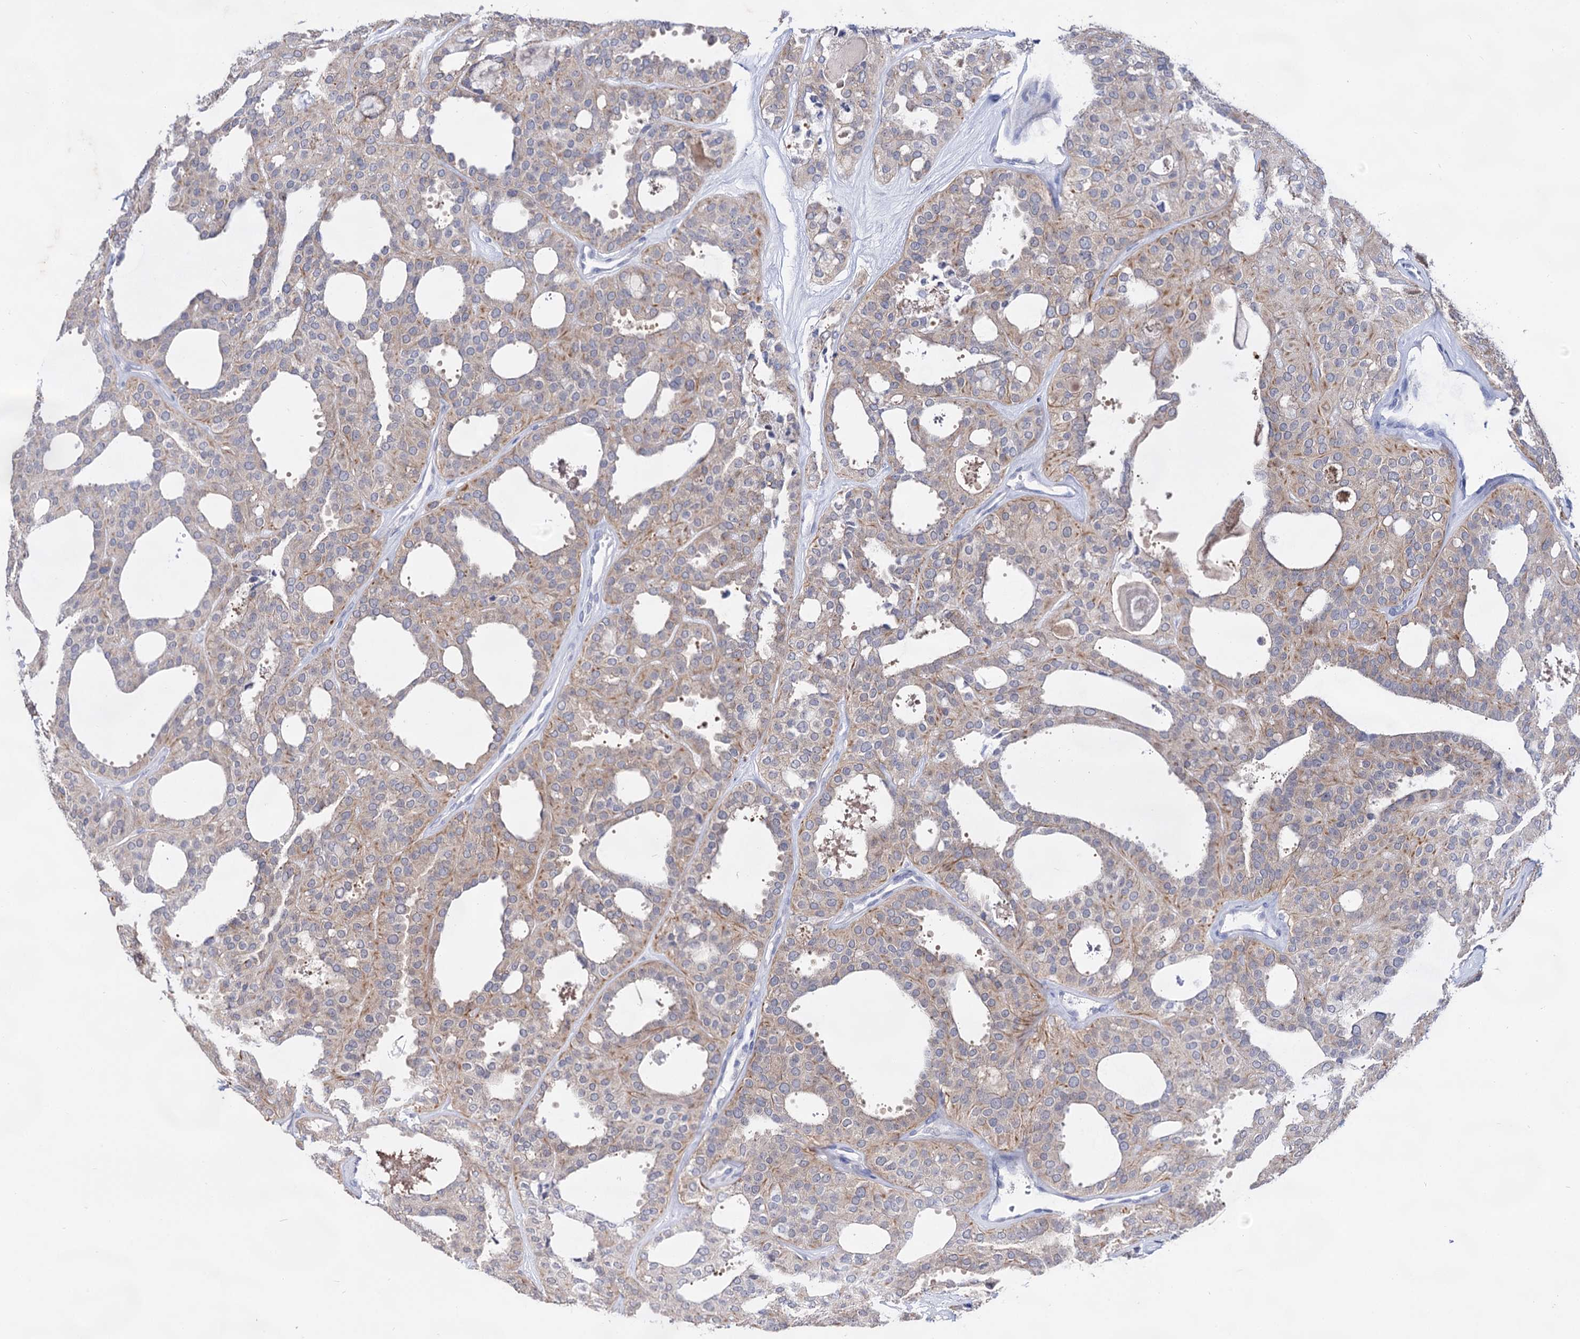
{"staining": {"intensity": "weak", "quantity": "25%-75%", "location": "cytoplasmic/membranous"}, "tissue": "thyroid cancer", "cell_type": "Tumor cells", "image_type": "cancer", "snomed": [{"axis": "morphology", "description": "Follicular adenoma carcinoma, NOS"}, {"axis": "topography", "description": "Thyroid gland"}], "caption": "Tumor cells reveal low levels of weak cytoplasmic/membranous expression in approximately 25%-75% of cells in follicular adenoma carcinoma (thyroid).", "gene": "ARFIP2", "patient": {"sex": "male", "age": 75}}